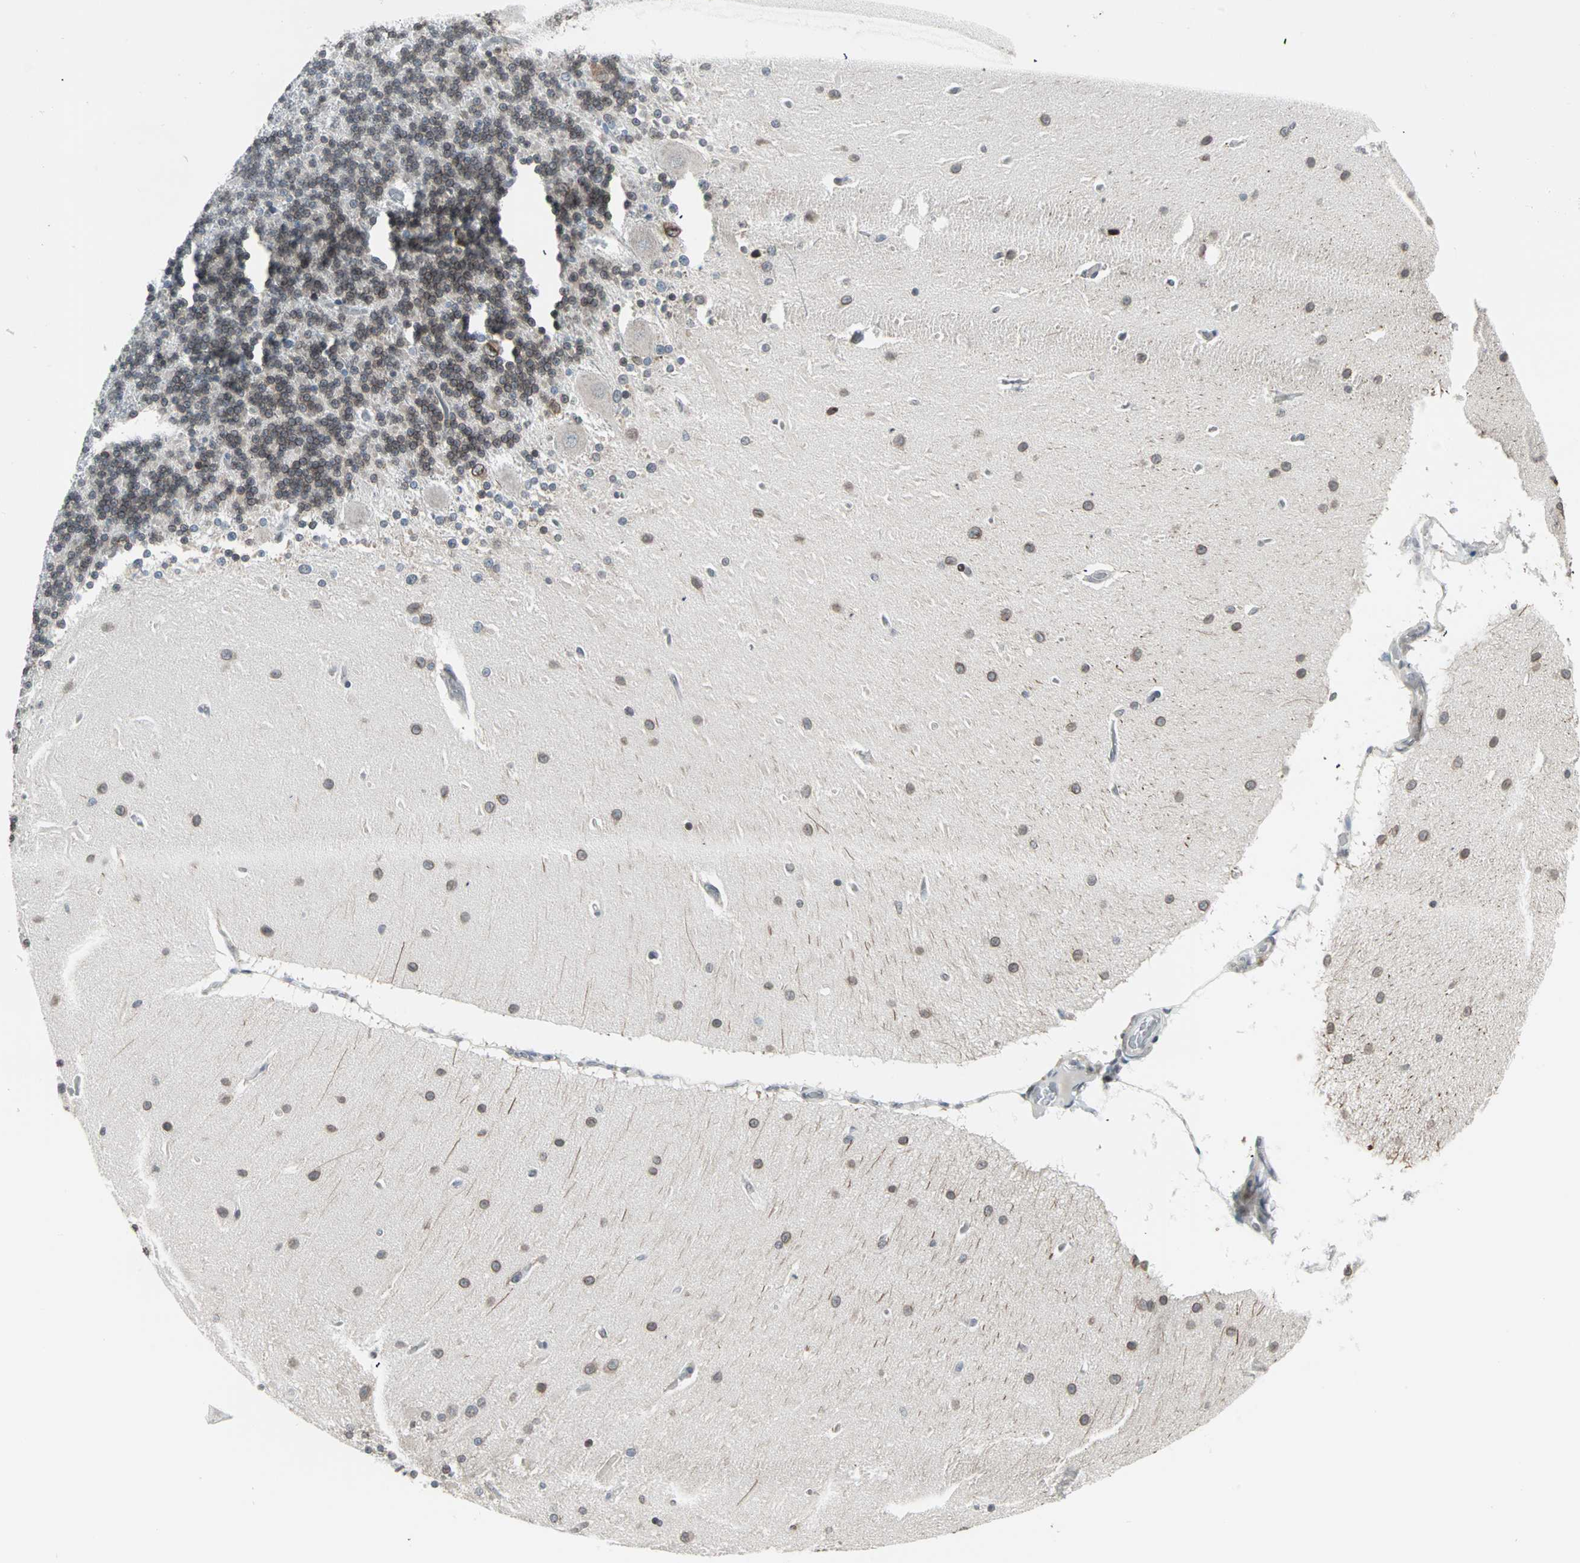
{"staining": {"intensity": "moderate", "quantity": "25%-75%", "location": "cytoplasmic/membranous,nuclear"}, "tissue": "cerebellum", "cell_type": "Cells in granular layer", "image_type": "normal", "snomed": [{"axis": "morphology", "description": "Normal tissue, NOS"}, {"axis": "topography", "description": "Cerebellum"}], "caption": "Protein expression analysis of normal cerebellum displays moderate cytoplasmic/membranous,nuclear staining in about 25%-75% of cells in granular layer. Using DAB (3,3'-diaminobenzidine) (brown) and hematoxylin (blue) stains, captured at high magnification using brightfield microscopy.", "gene": "CBLC", "patient": {"sex": "female", "age": 54}}